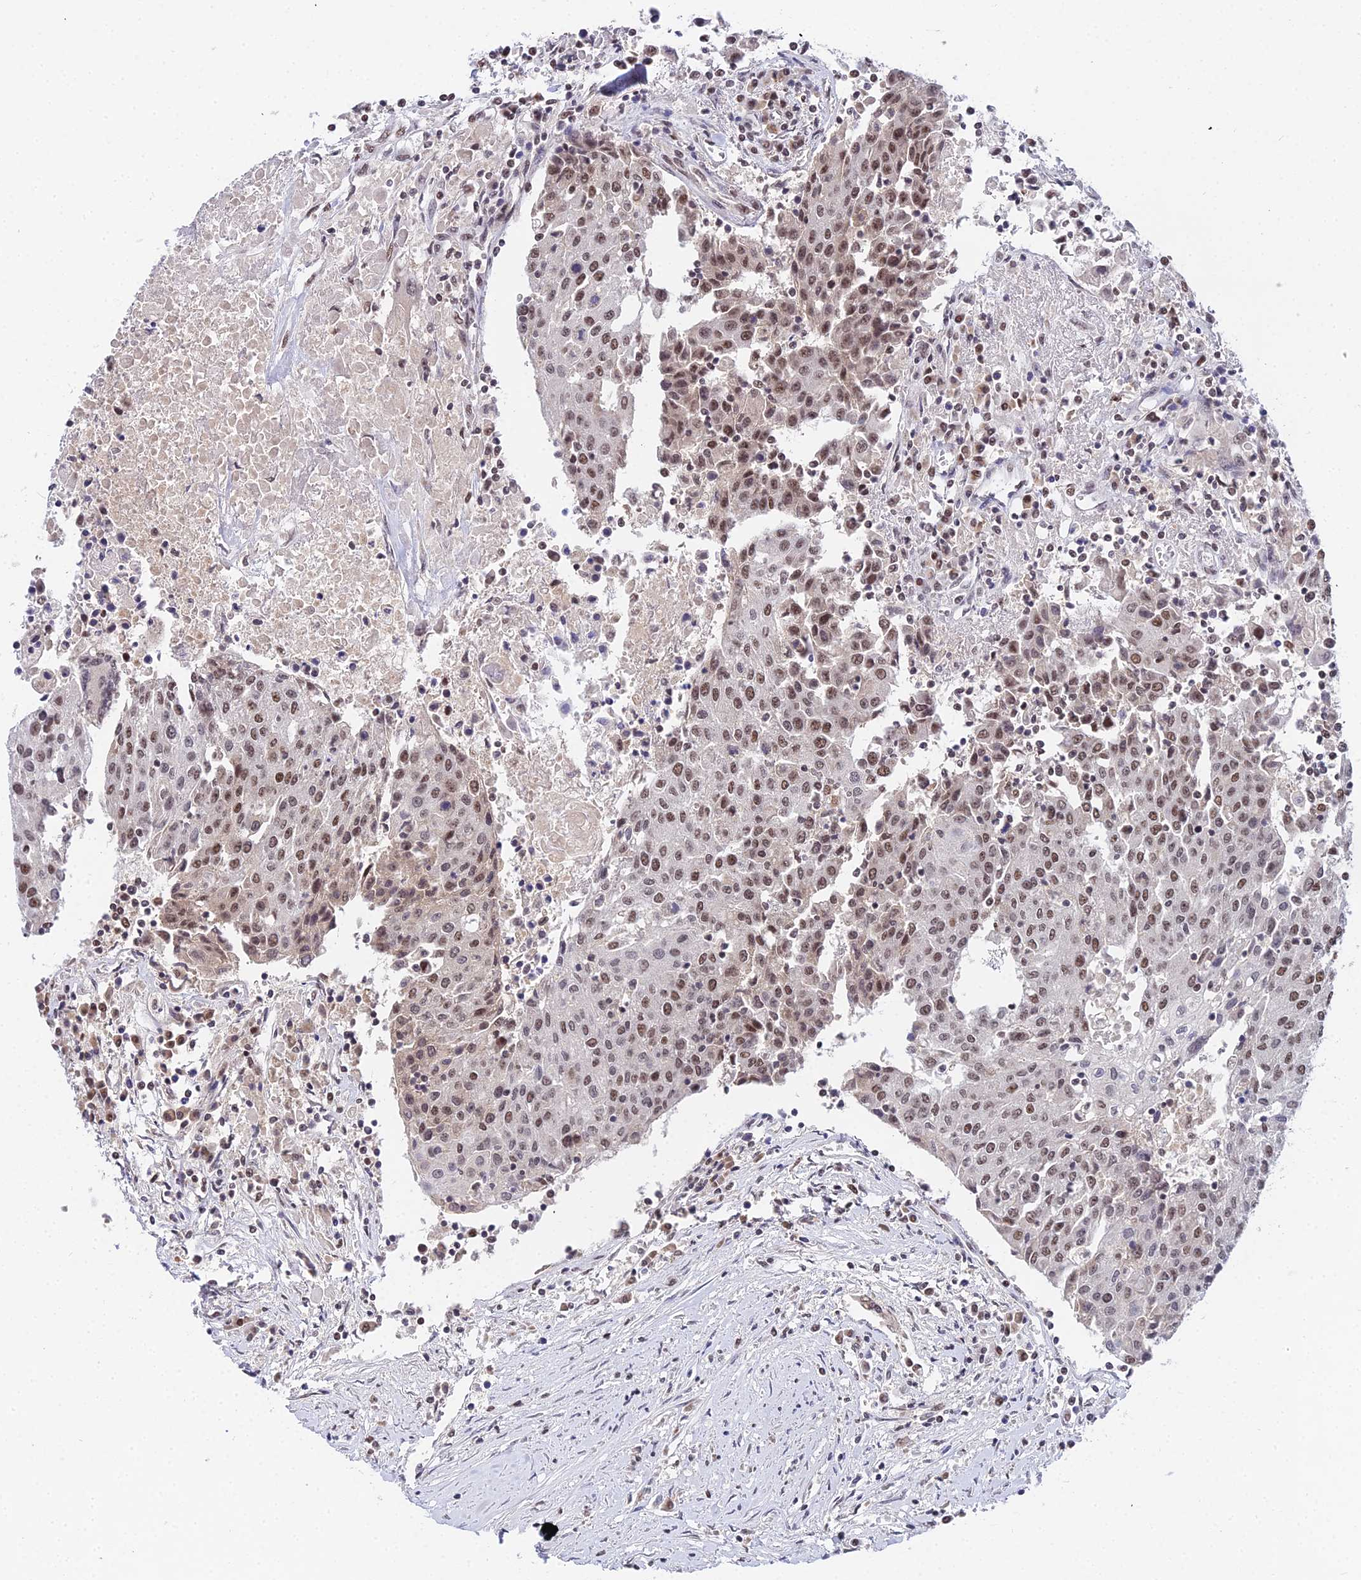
{"staining": {"intensity": "moderate", "quantity": ">75%", "location": "nuclear"}, "tissue": "urothelial cancer", "cell_type": "Tumor cells", "image_type": "cancer", "snomed": [{"axis": "morphology", "description": "Urothelial carcinoma, High grade"}, {"axis": "topography", "description": "Urinary bladder"}], "caption": "Human urothelial carcinoma (high-grade) stained for a protein (brown) displays moderate nuclear positive expression in approximately >75% of tumor cells.", "gene": "EXOSC3", "patient": {"sex": "female", "age": 85}}